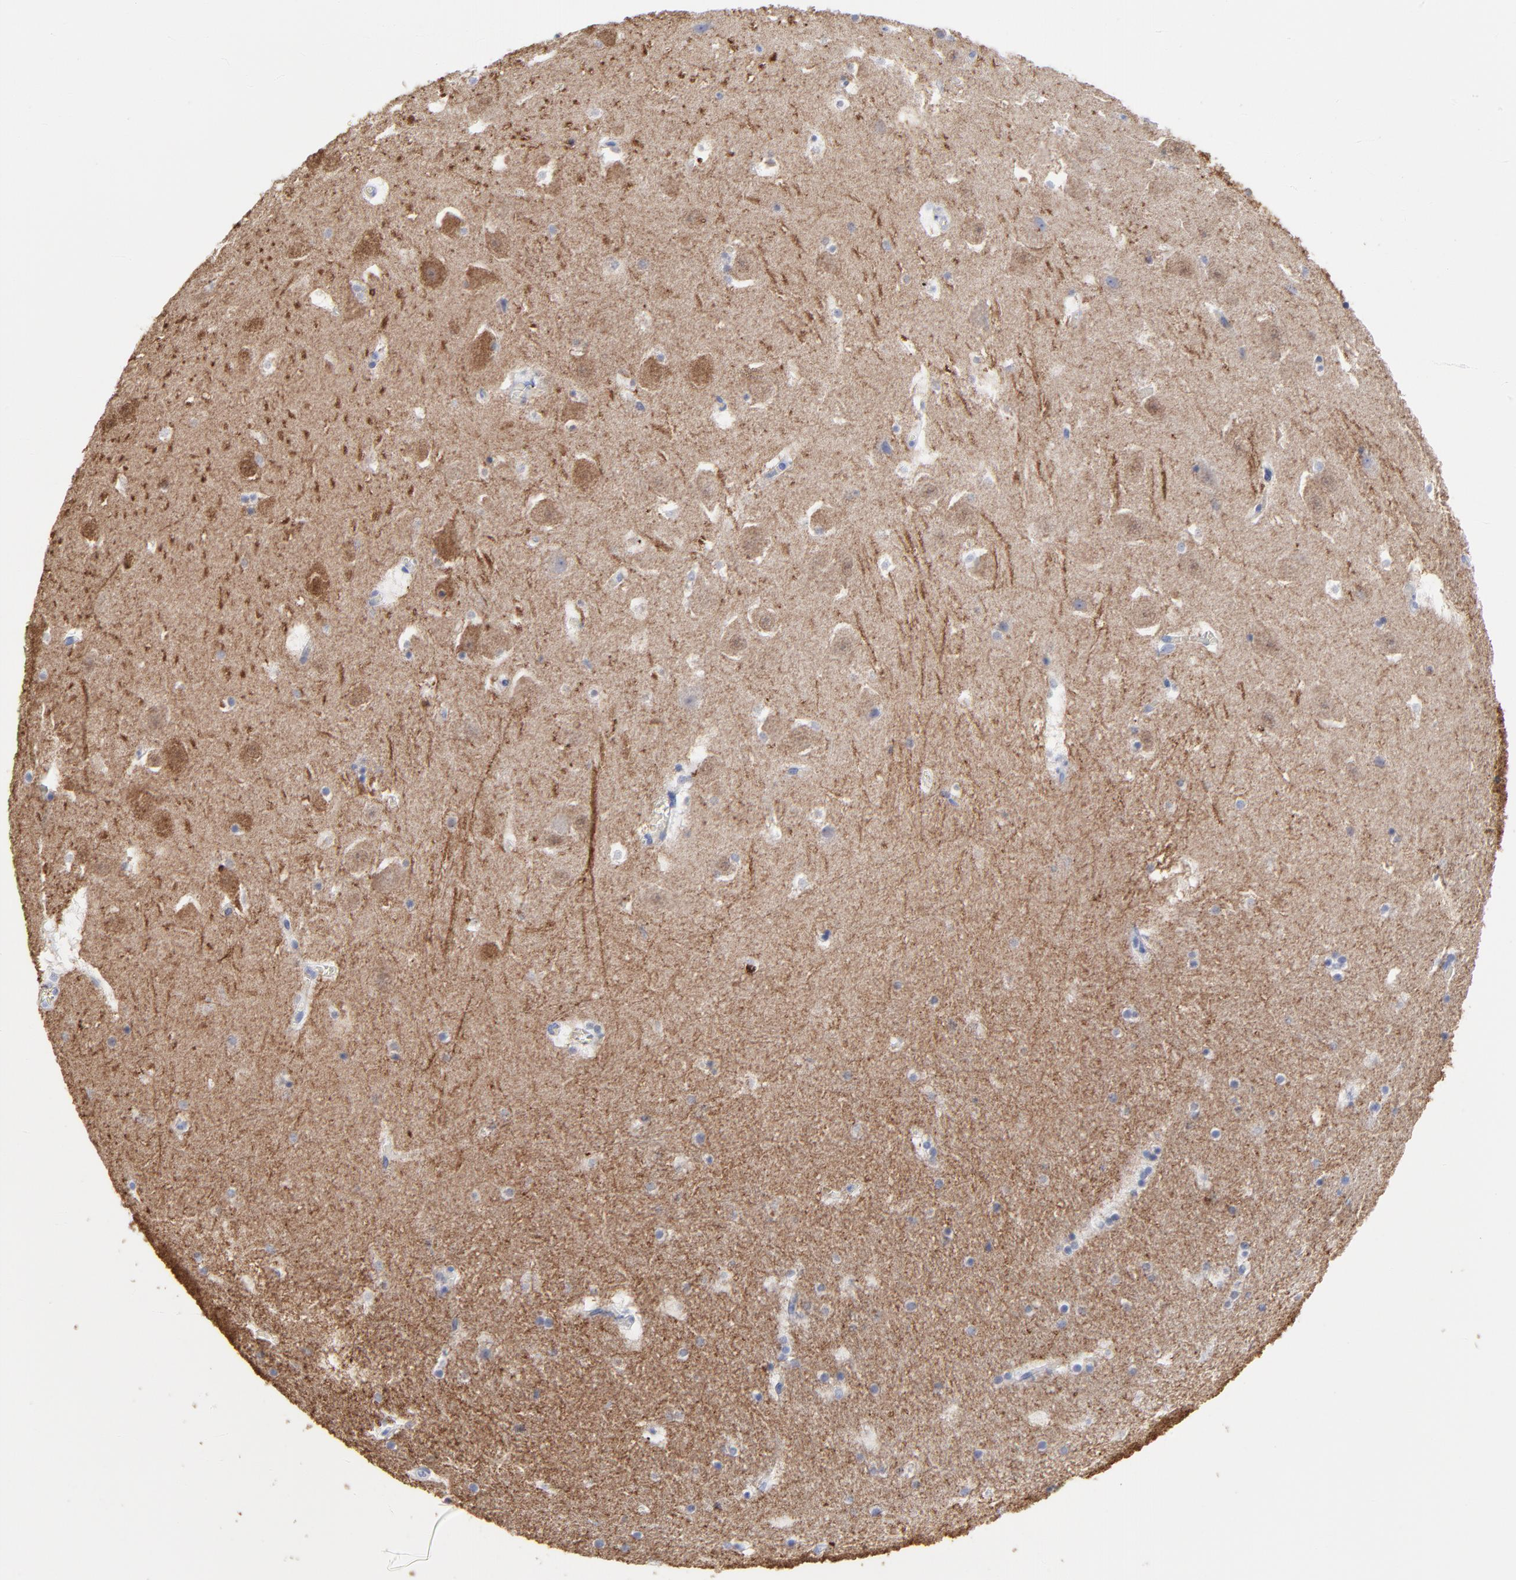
{"staining": {"intensity": "negative", "quantity": "none", "location": "none"}, "tissue": "hippocampus", "cell_type": "Glial cells", "image_type": "normal", "snomed": [{"axis": "morphology", "description": "Normal tissue, NOS"}, {"axis": "topography", "description": "Hippocampus"}], "caption": "IHC image of normal hippocampus: hippocampus stained with DAB (3,3'-diaminobenzidine) shows no significant protein staining in glial cells.", "gene": "CNTN3", "patient": {"sex": "male", "age": 45}}